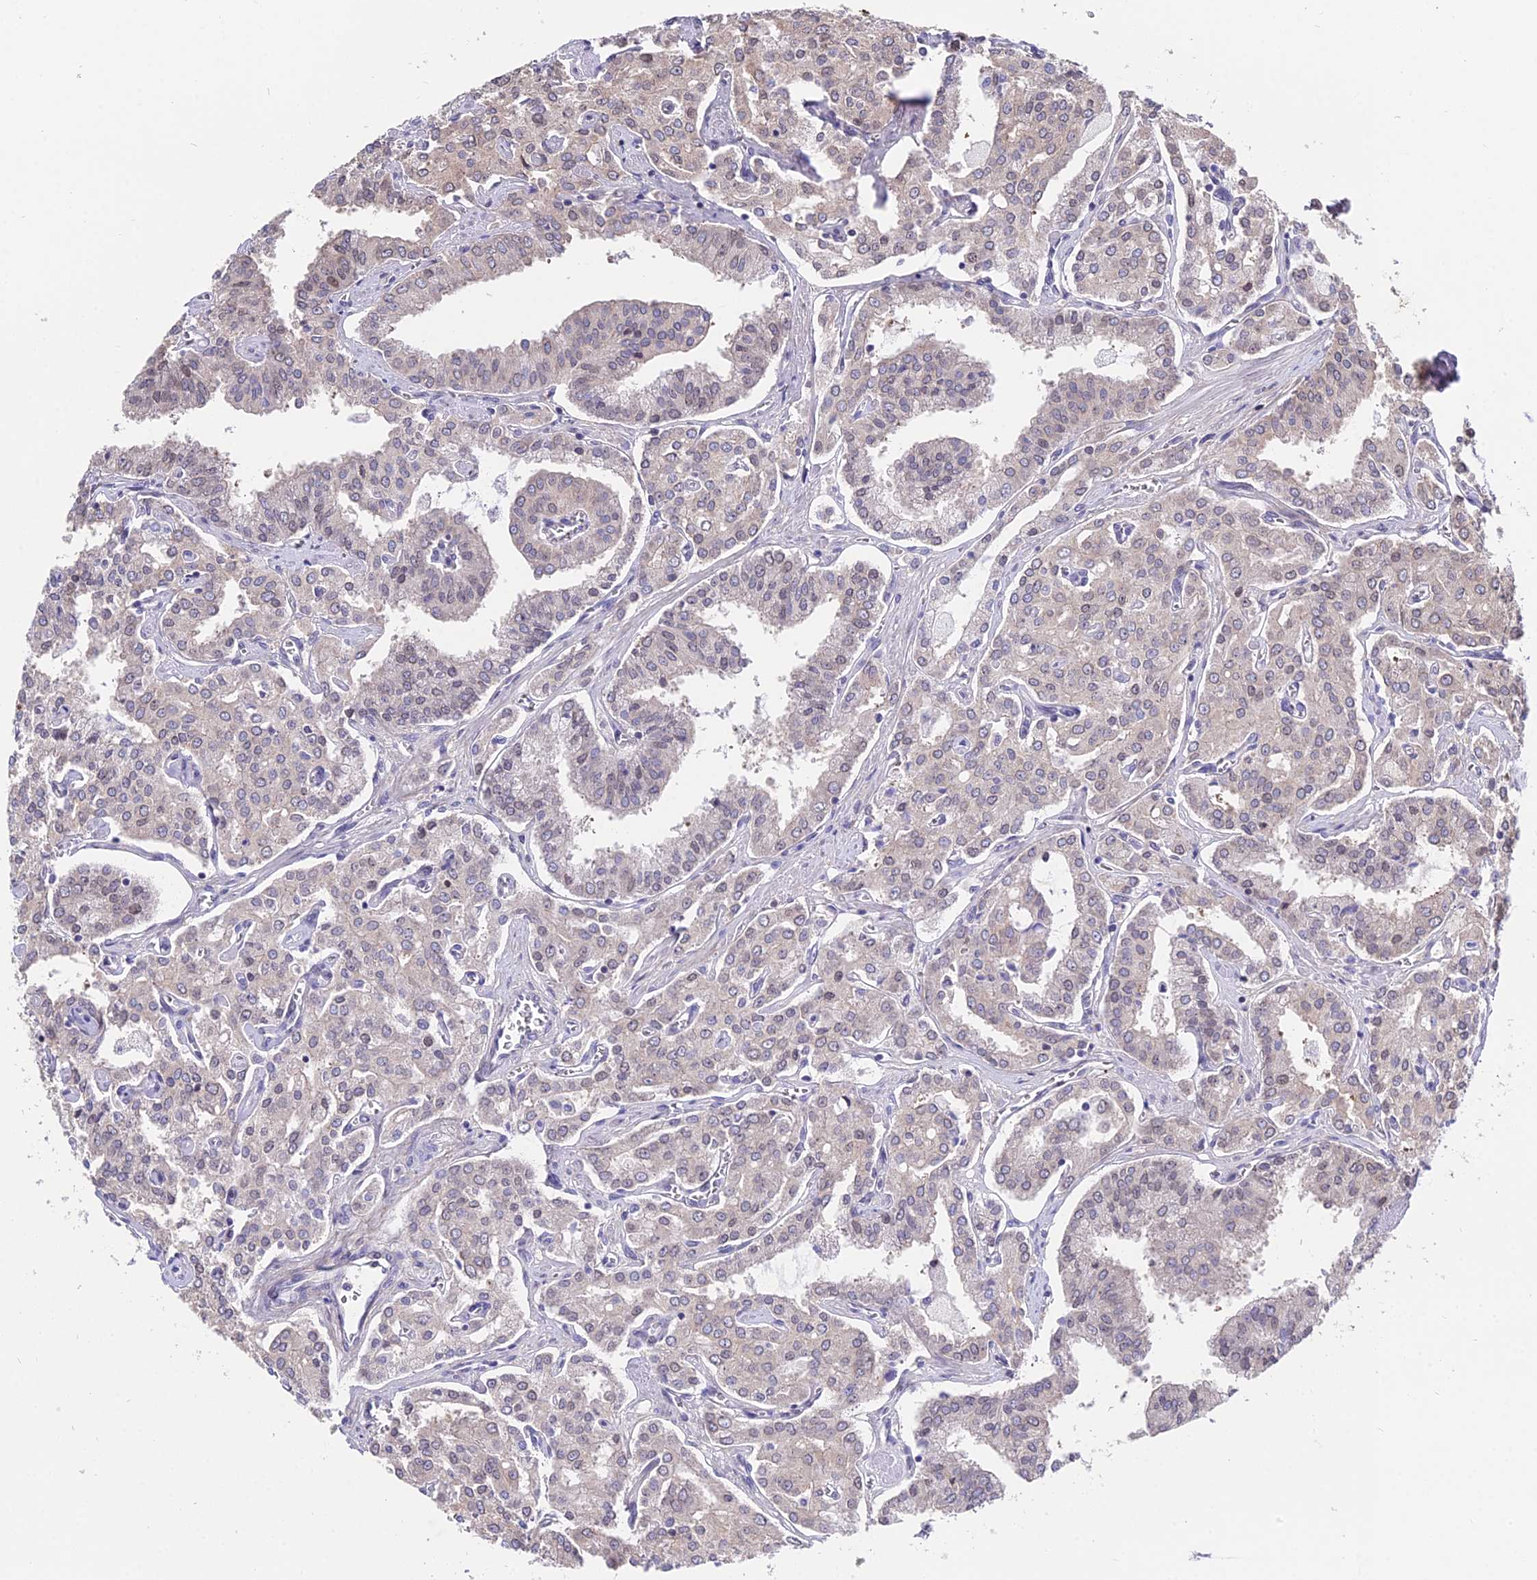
{"staining": {"intensity": "negative", "quantity": "none", "location": "none"}, "tissue": "prostate cancer", "cell_type": "Tumor cells", "image_type": "cancer", "snomed": [{"axis": "morphology", "description": "Adenocarcinoma, High grade"}, {"axis": "topography", "description": "Prostate"}], "caption": "Immunohistochemistry histopathology image of prostate high-grade adenocarcinoma stained for a protein (brown), which exhibits no expression in tumor cells.", "gene": "INPP4A", "patient": {"sex": "male", "age": 71}}